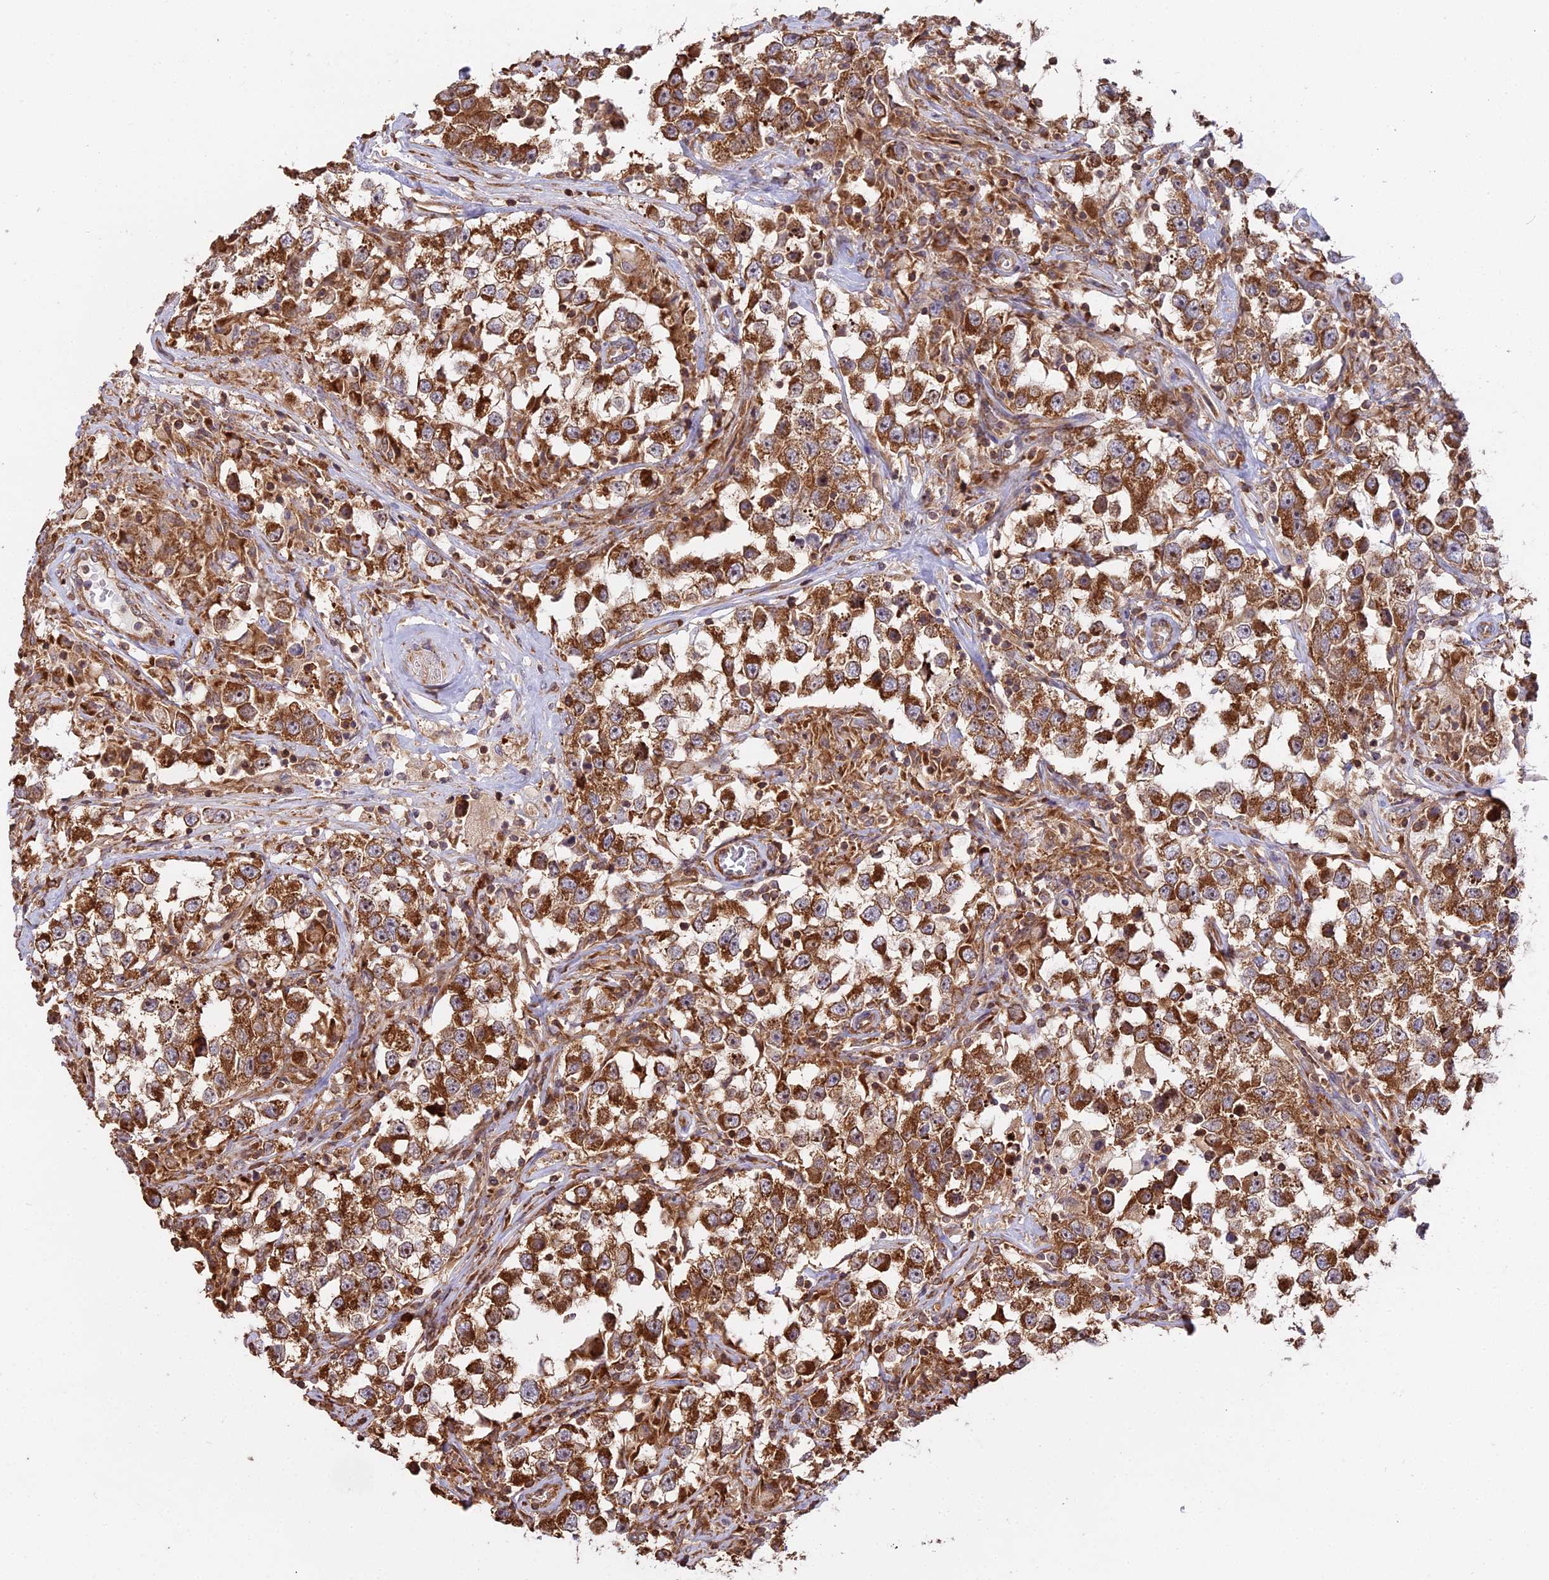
{"staining": {"intensity": "strong", "quantity": ">75%", "location": "cytoplasmic/membranous"}, "tissue": "testis cancer", "cell_type": "Tumor cells", "image_type": "cancer", "snomed": [{"axis": "morphology", "description": "Seminoma, NOS"}, {"axis": "topography", "description": "Testis"}], "caption": "Immunohistochemical staining of human testis seminoma reveals high levels of strong cytoplasmic/membranous positivity in approximately >75% of tumor cells. Ihc stains the protein in brown and the nuclei are stained blue.", "gene": "RPL26", "patient": {"sex": "male", "age": 46}}